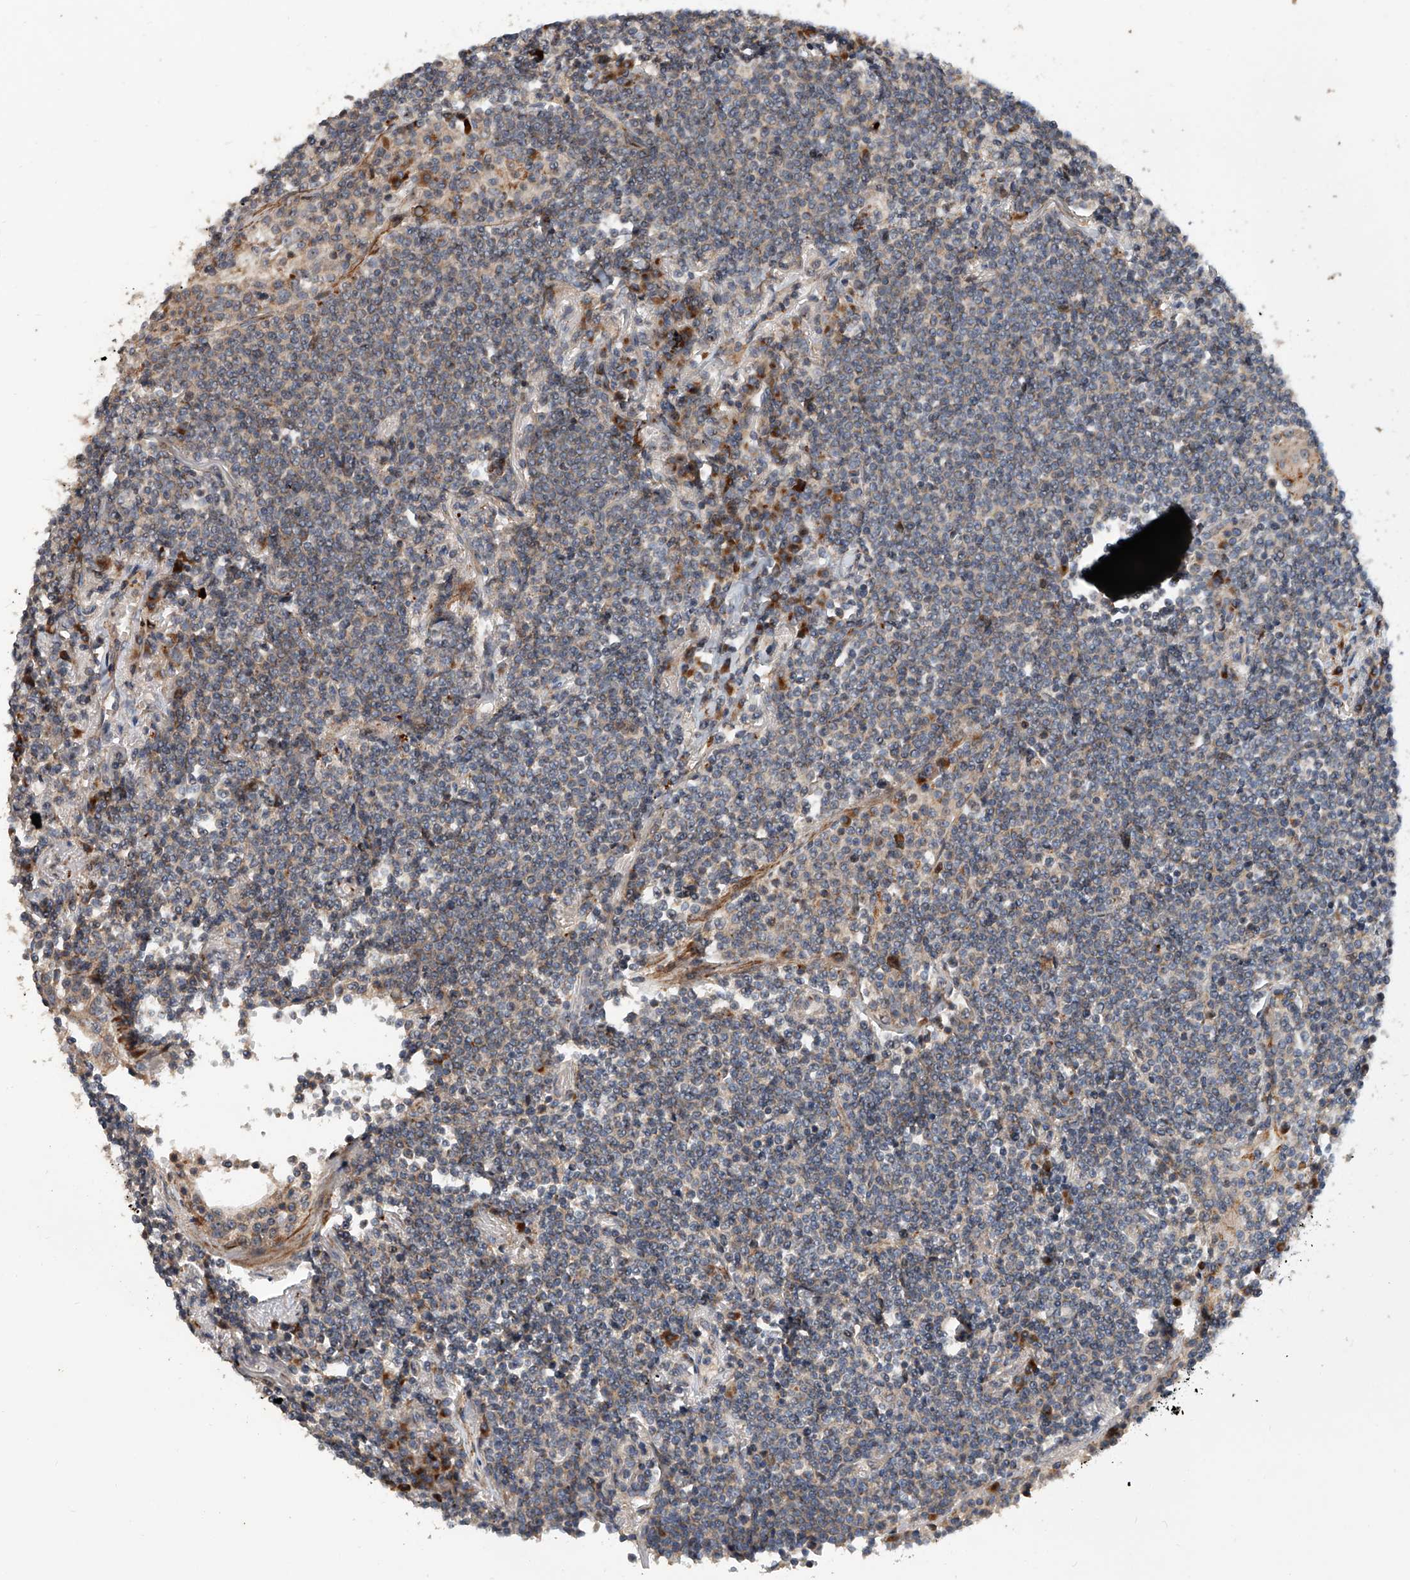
{"staining": {"intensity": "negative", "quantity": "none", "location": "none"}, "tissue": "lymphoma", "cell_type": "Tumor cells", "image_type": "cancer", "snomed": [{"axis": "morphology", "description": "Malignant lymphoma, non-Hodgkin's type, Low grade"}, {"axis": "topography", "description": "Lung"}], "caption": "Immunohistochemistry histopathology image of neoplastic tissue: human lymphoma stained with DAB demonstrates no significant protein expression in tumor cells.", "gene": "DLGAP2", "patient": {"sex": "female", "age": 71}}